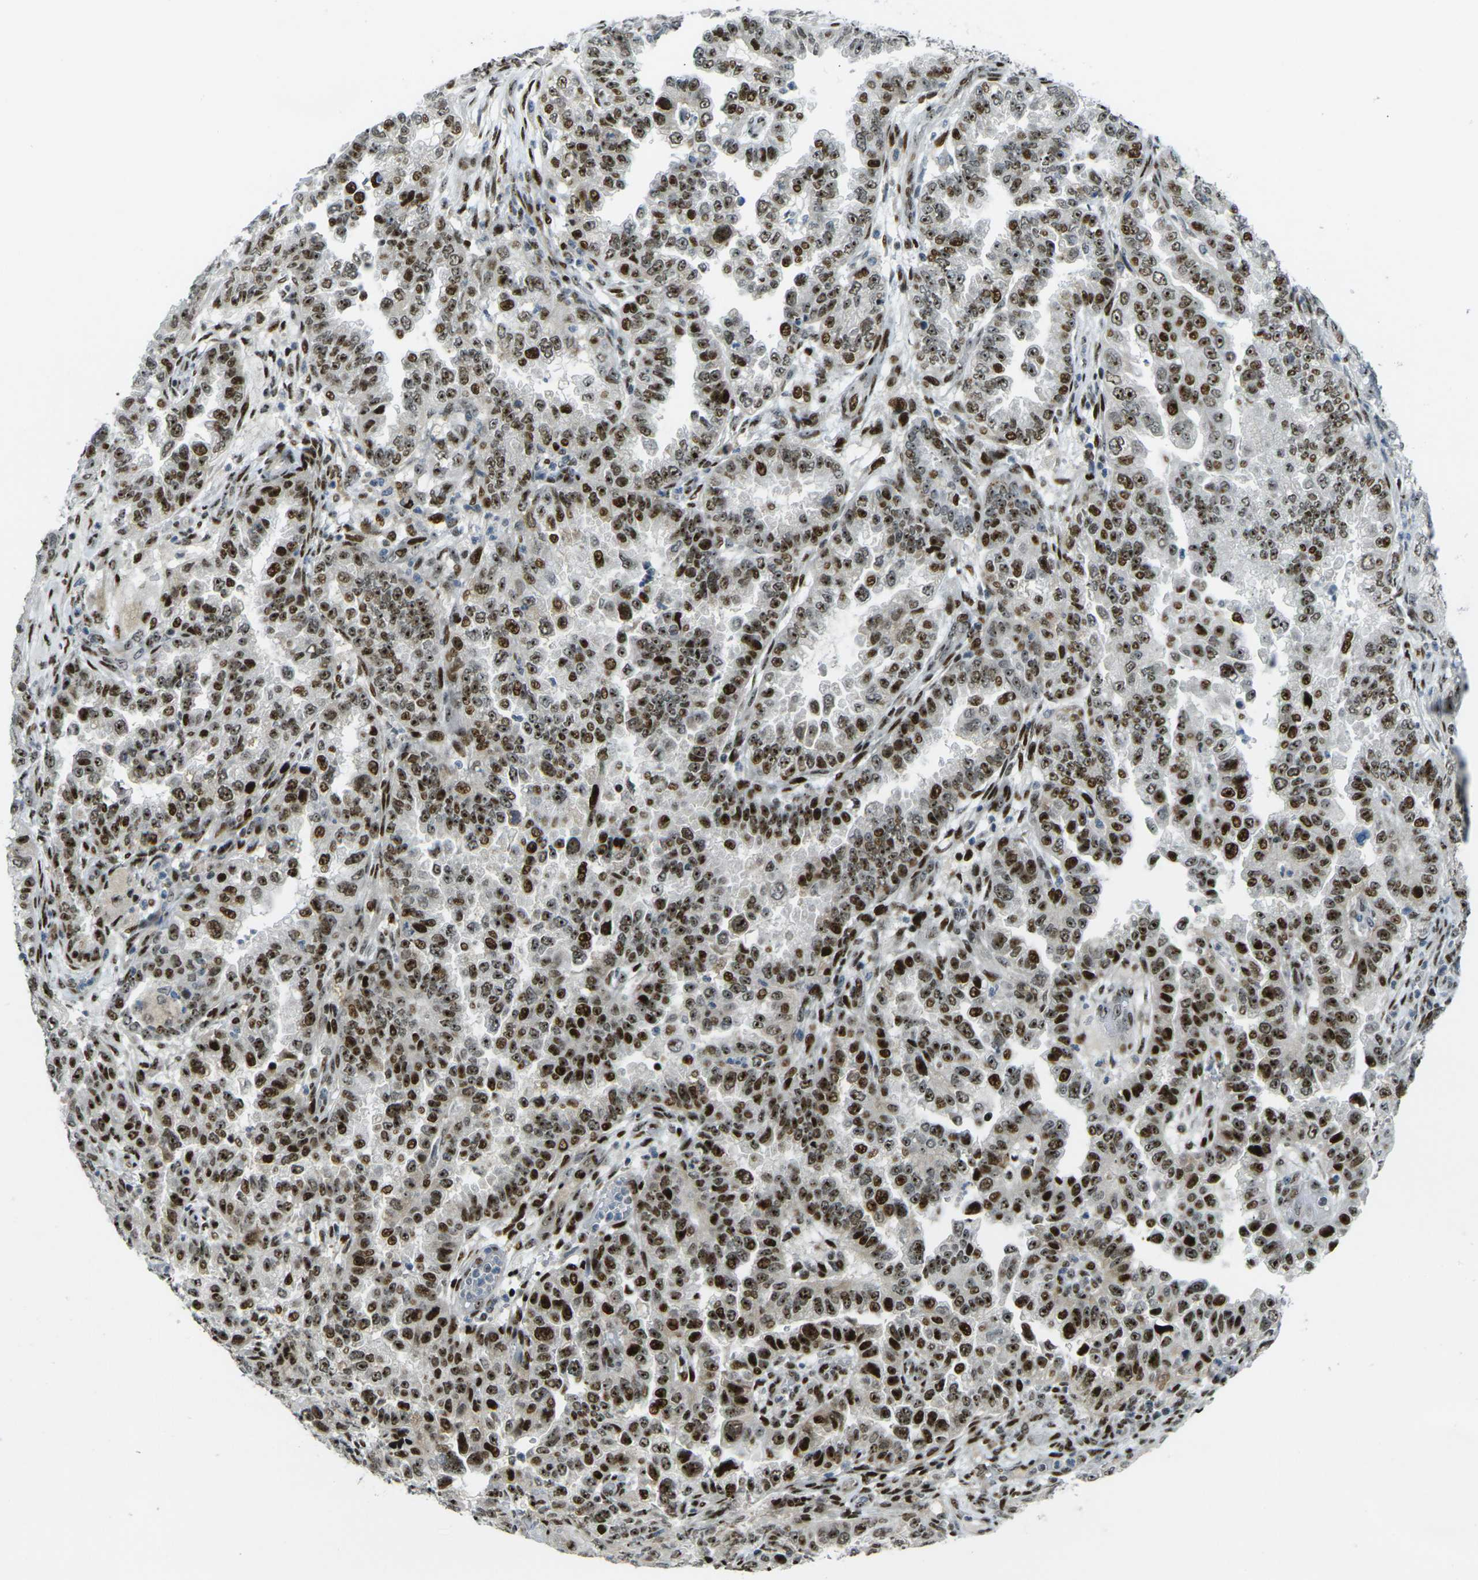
{"staining": {"intensity": "strong", "quantity": ">75%", "location": "nuclear"}, "tissue": "endometrial cancer", "cell_type": "Tumor cells", "image_type": "cancer", "snomed": [{"axis": "morphology", "description": "Adenocarcinoma, NOS"}, {"axis": "topography", "description": "Endometrium"}], "caption": "This histopathology image exhibits IHC staining of endometrial cancer, with high strong nuclear positivity in about >75% of tumor cells.", "gene": "UBE2C", "patient": {"sex": "female", "age": 85}}